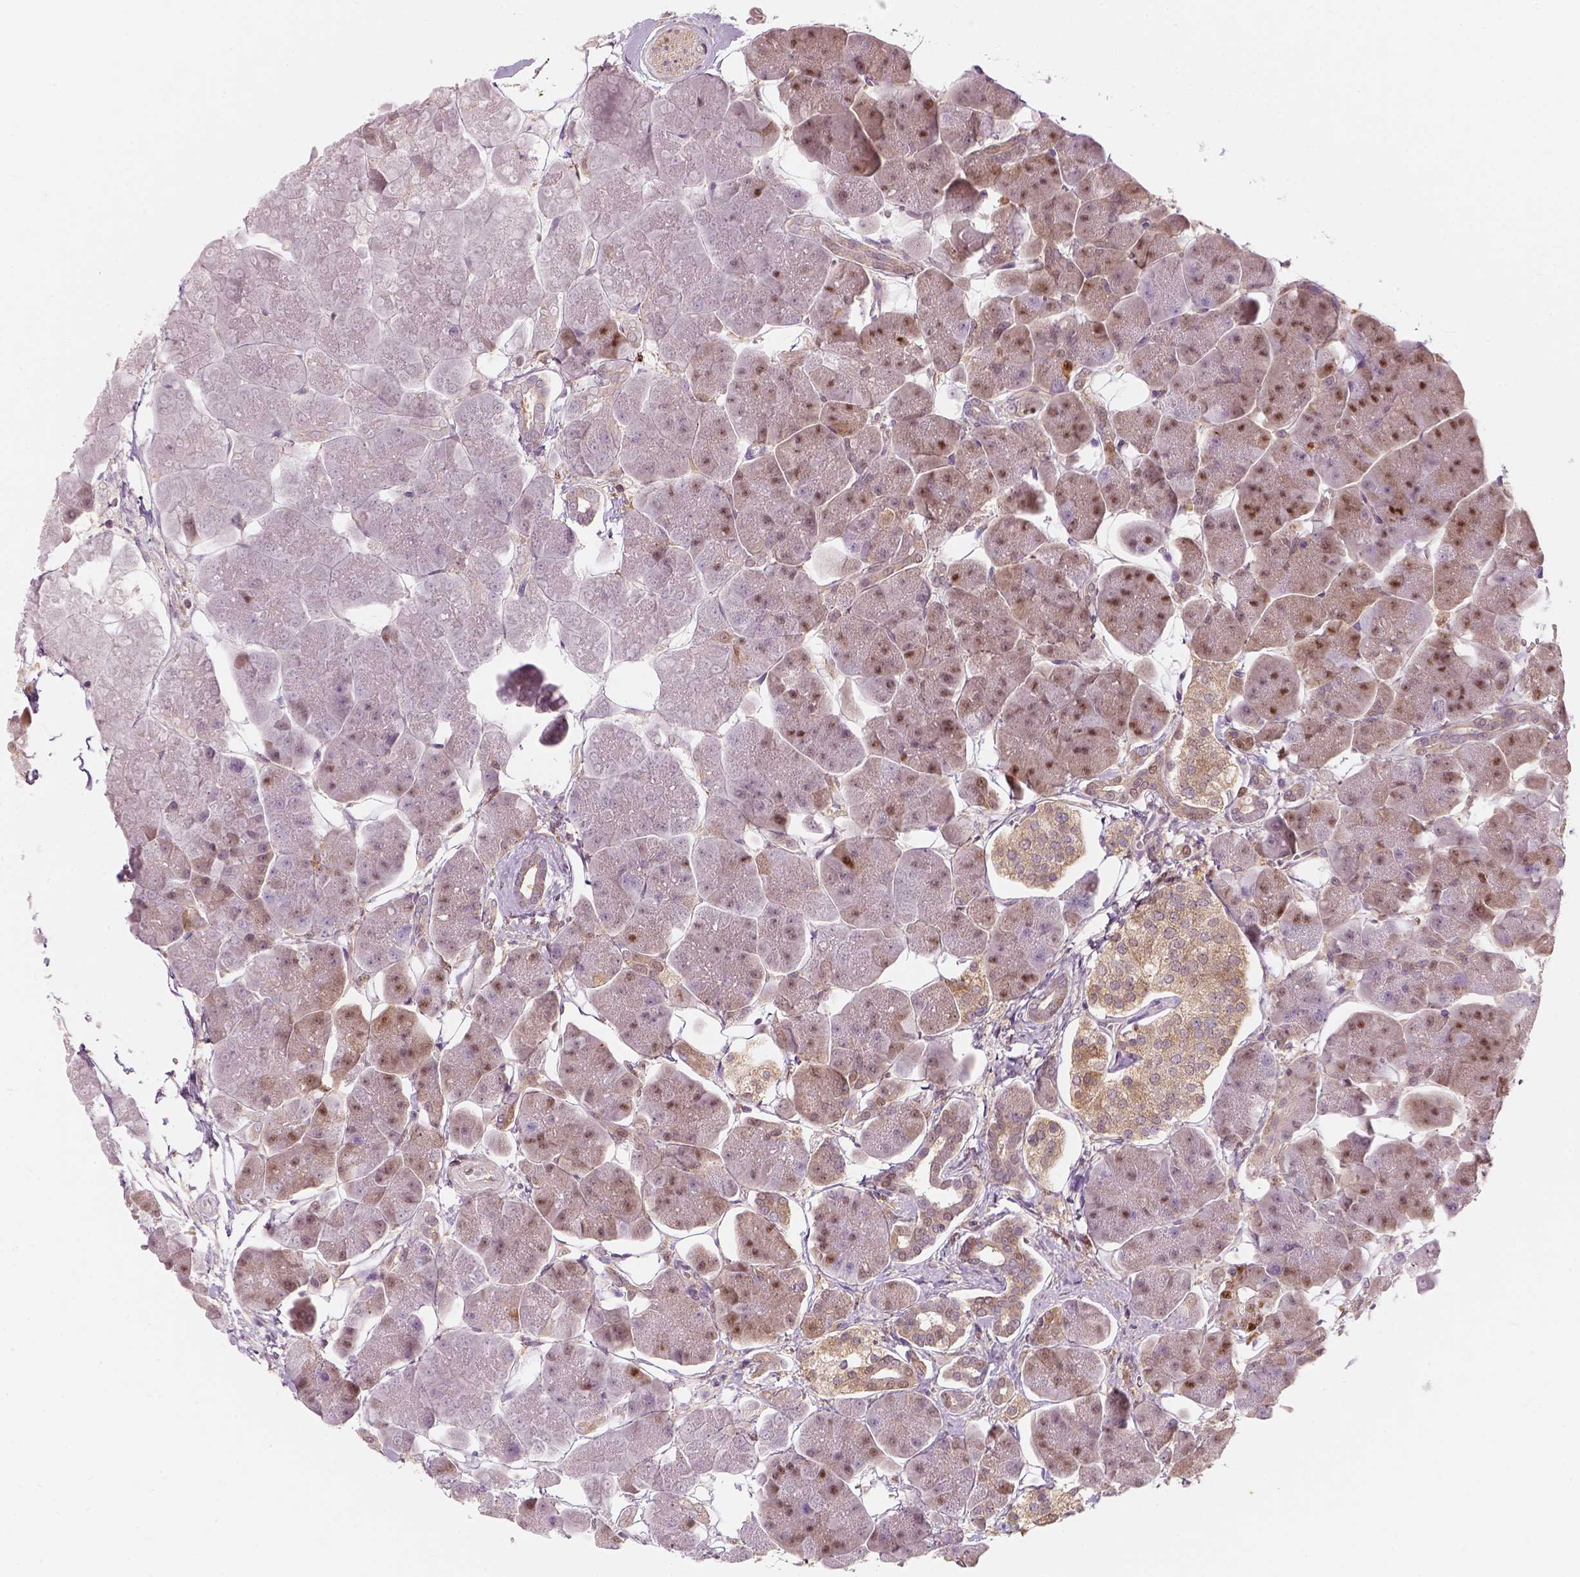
{"staining": {"intensity": "strong", "quantity": ">75%", "location": "nuclear"}, "tissue": "pancreas", "cell_type": "Exocrine glandular cells", "image_type": "normal", "snomed": [{"axis": "morphology", "description": "Normal tissue, NOS"}, {"axis": "topography", "description": "Adipose tissue"}, {"axis": "topography", "description": "Pancreas"}, {"axis": "topography", "description": "Peripheral nerve tissue"}], "caption": "Immunohistochemistry (DAB) staining of unremarkable human pancreas exhibits strong nuclear protein positivity in approximately >75% of exocrine glandular cells. The staining was performed using DAB, with brown indicating positive protein expression. Nuclei are stained blue with hematoxylin.", "gene": "SQSTM1", "patient": {"sex": "female", "age": 58}}